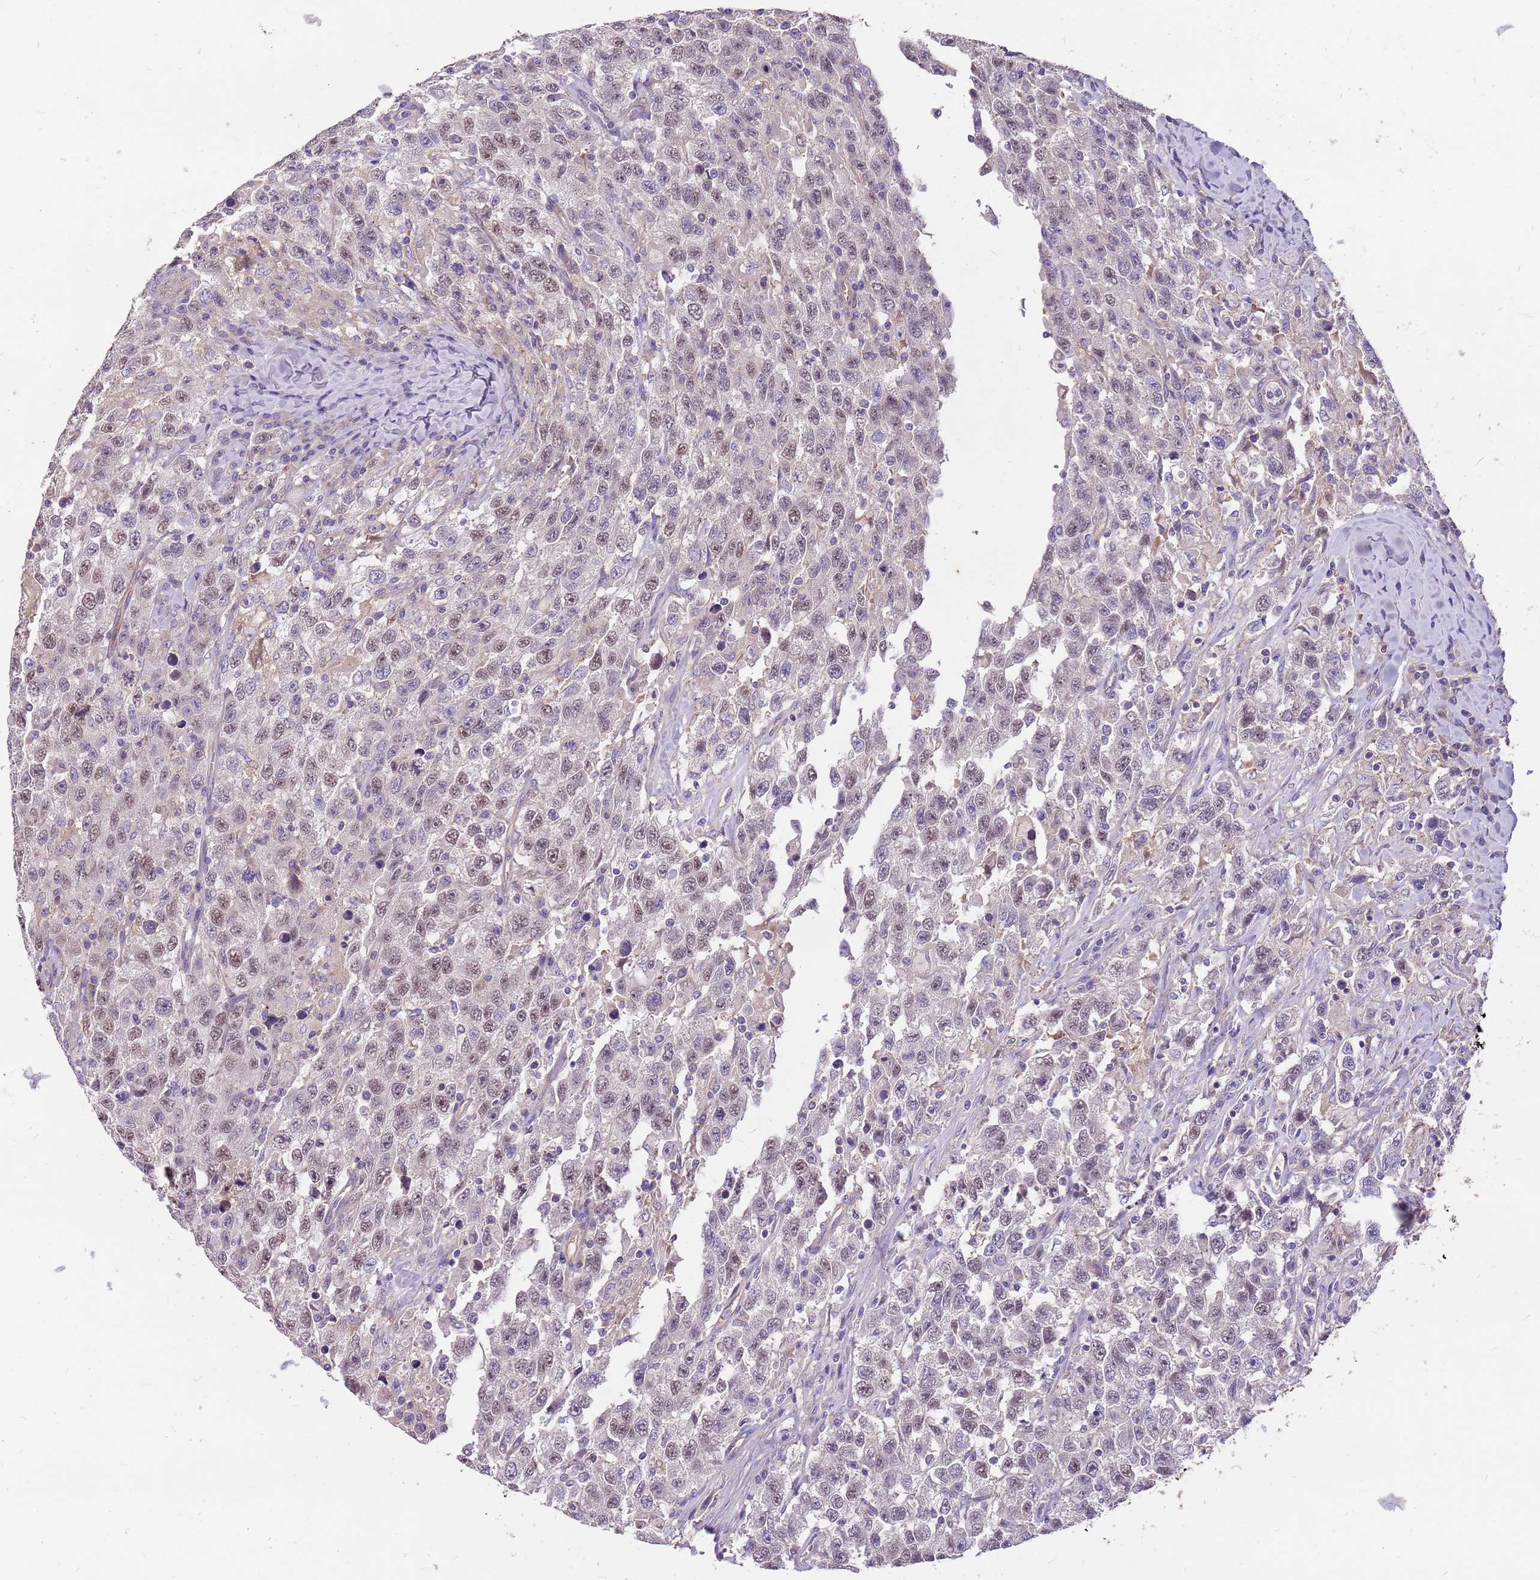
{"staining": {"intensity": "weak", "quantity": "25%-75%", "location": "nuclear"}, "tissue": "testis cancer", "cell_type": "Tumor cells", "image_type": "cancer", "snomed": [{"axis": "morphology", "description": "Seminoma, NOS"}, {"axis": "topography", "description": "Testis"}], "caption": "Weak nuclear staining is identified in approximately 25%-75% of tumor cells in testis seminoma. Immunohistochemistry (ihc) stains the protein in brown and the nuclei are stained blue.", "gene": "WASHC4", "patient": {"sex": "male", "age": 65}}